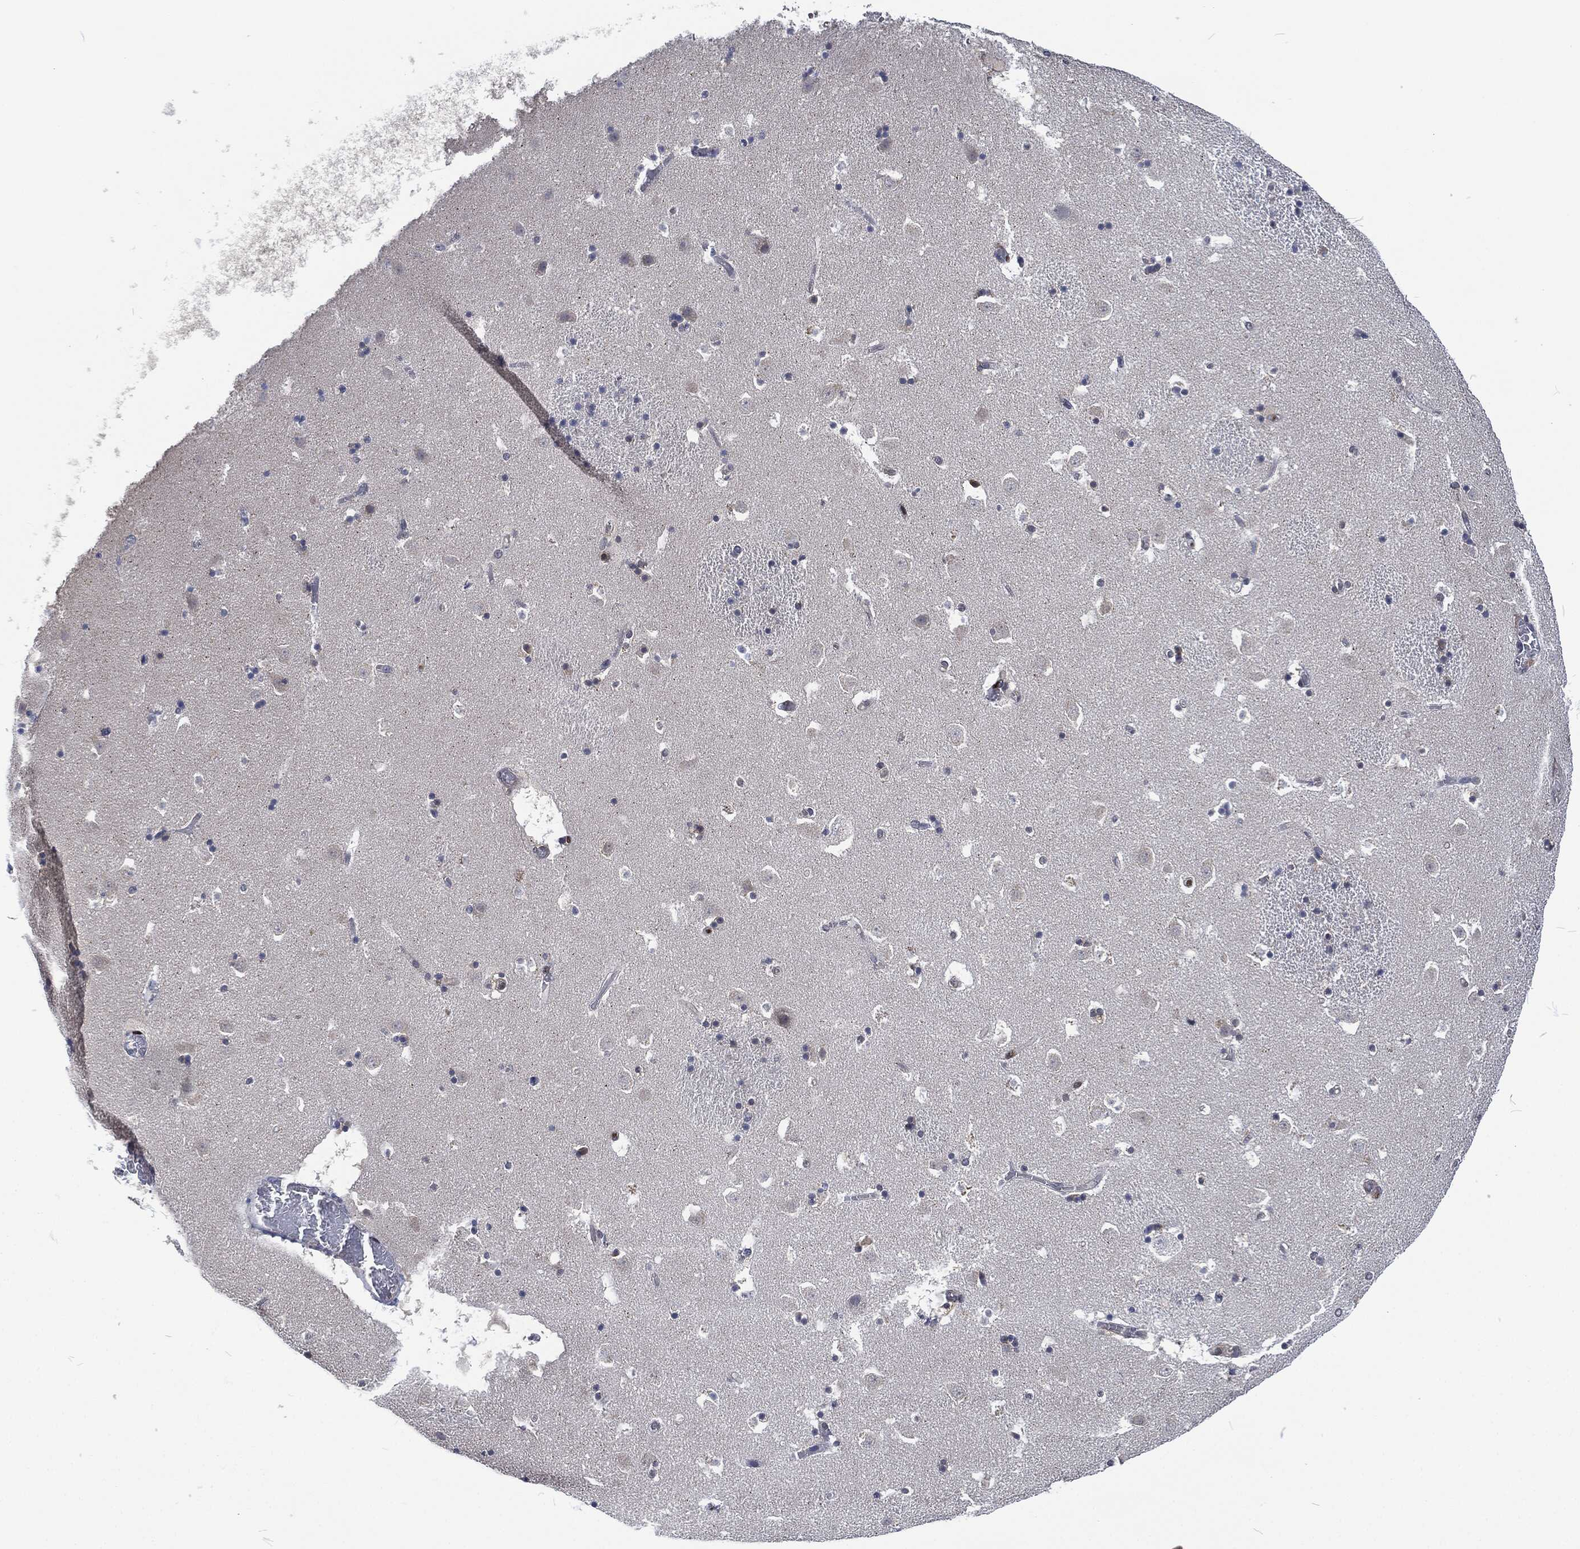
{"staining": {"intensity": "strong", "quantity": "<25%", "location": "nuclear"}, "tissue": "caudate", "cell_type": "Glial cells", "image_type": "normal", "snomed": [{"axis": "morphology", "description": "Normal tissue, NOS"}, {"axis": "topography", "description": "Lateral ventricle wall"}], "caption": "Glial cells show strong nuclear expression in about <25% of cells in normal caudate. (DAB (3,3'-diaminobenzidine) = brown stain, brightfield microscopy at high magnification).", "gene": "DCPS", "patient": {"sex": "female", "age": 42}}